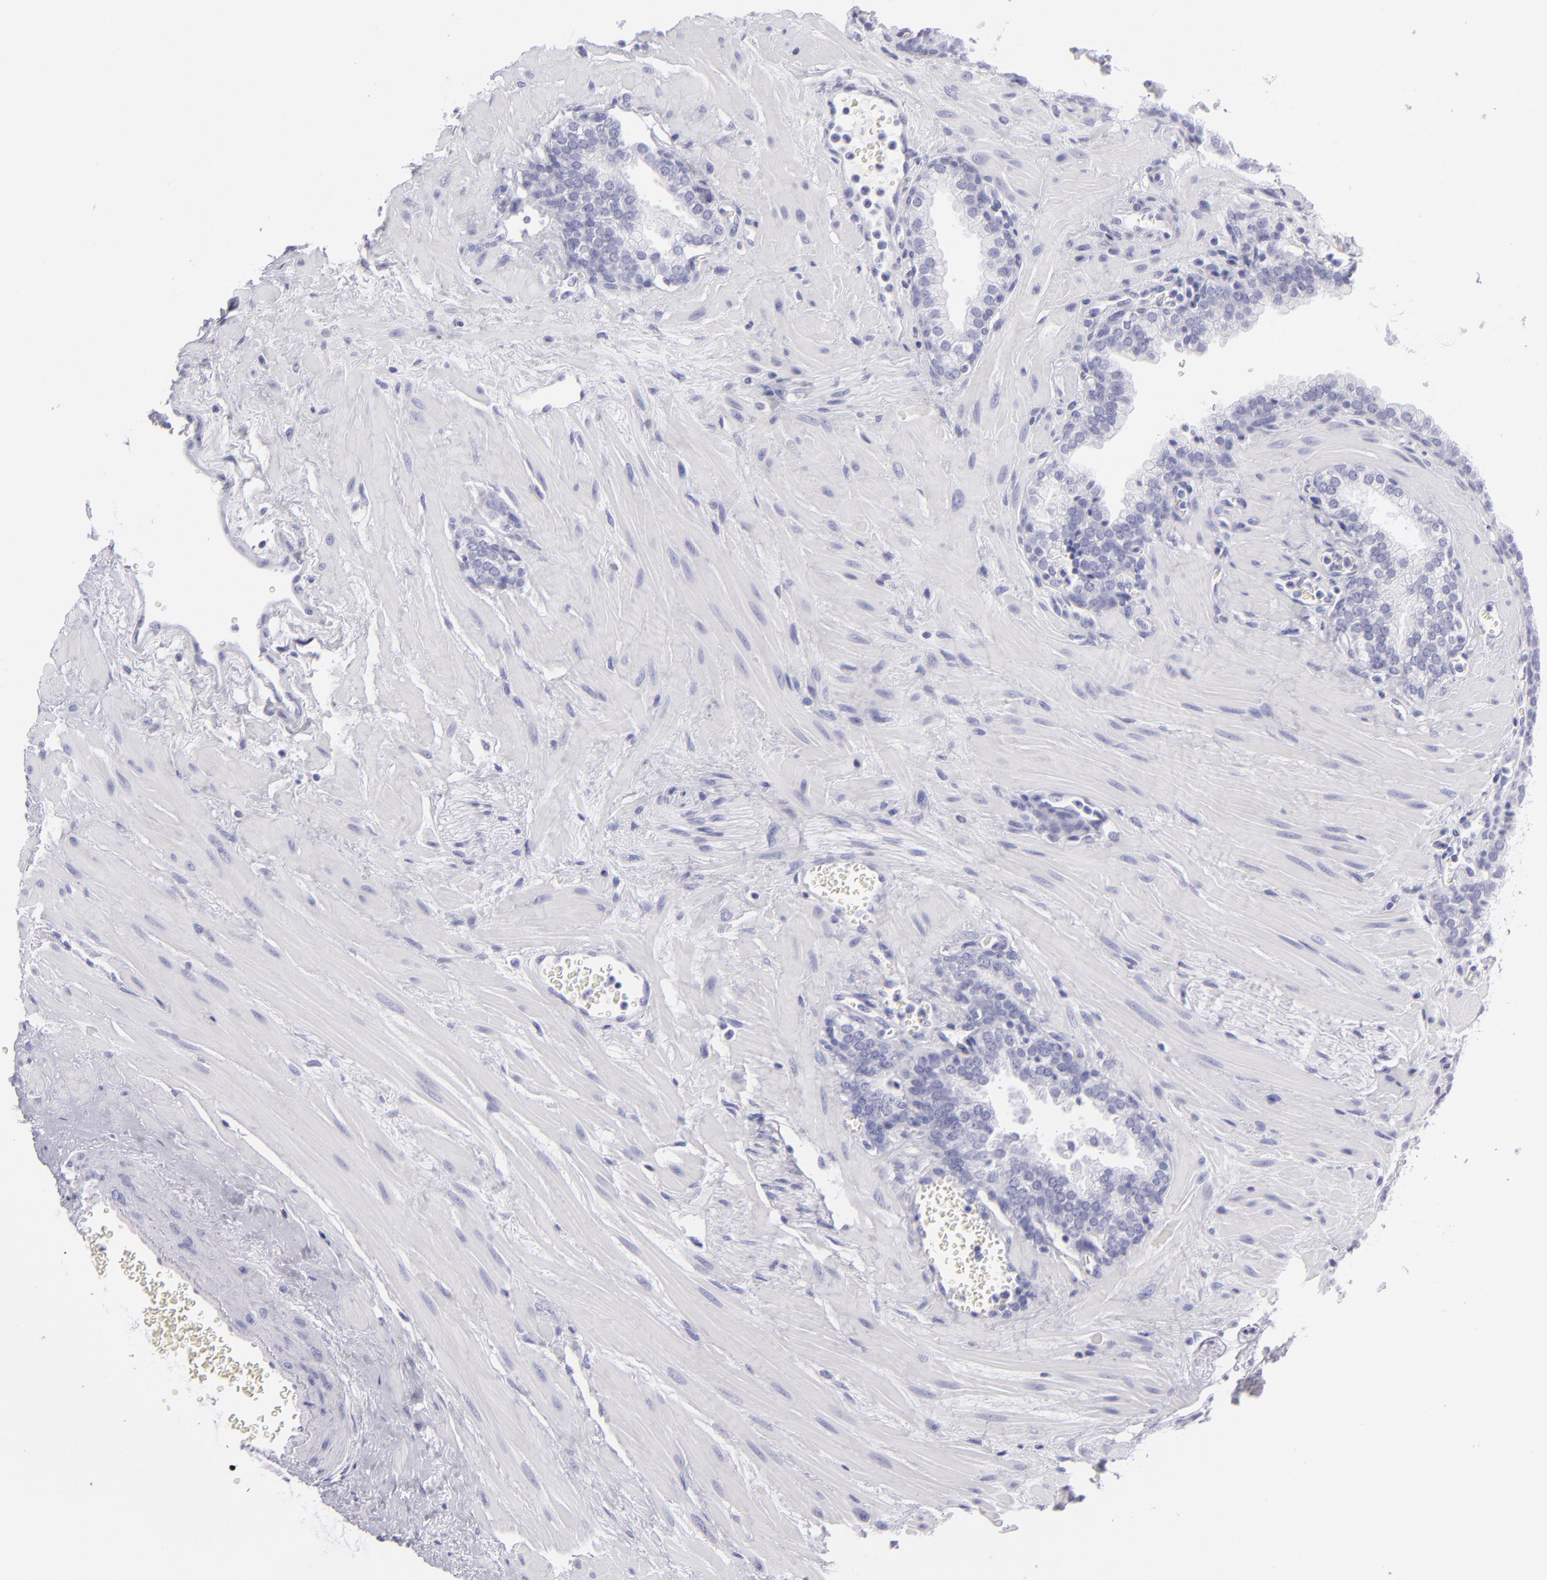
{"staining": {"intensity": "negative", "quantity": "none", "location": "none"}, "tissue": "prostate", "cell_type": "Glandular cells", "image_type": "normal", "snomed": [{"axis": "morphology", "description": "Normal tissue, NOS"}, {"axis": "topography", "description": "Prostate"}], "caption": "Glandular cells show no significant protein positivity in benign prostate. (Stains: DAB (3,3'-diaminobenzidine) immunohistochemistry (IHC) with hematoxylin counter stain, Microscopy: brightfield microscopy at high magnification).", "gene": "PVALB", "patient": {"sex": "male", "age": 60}}